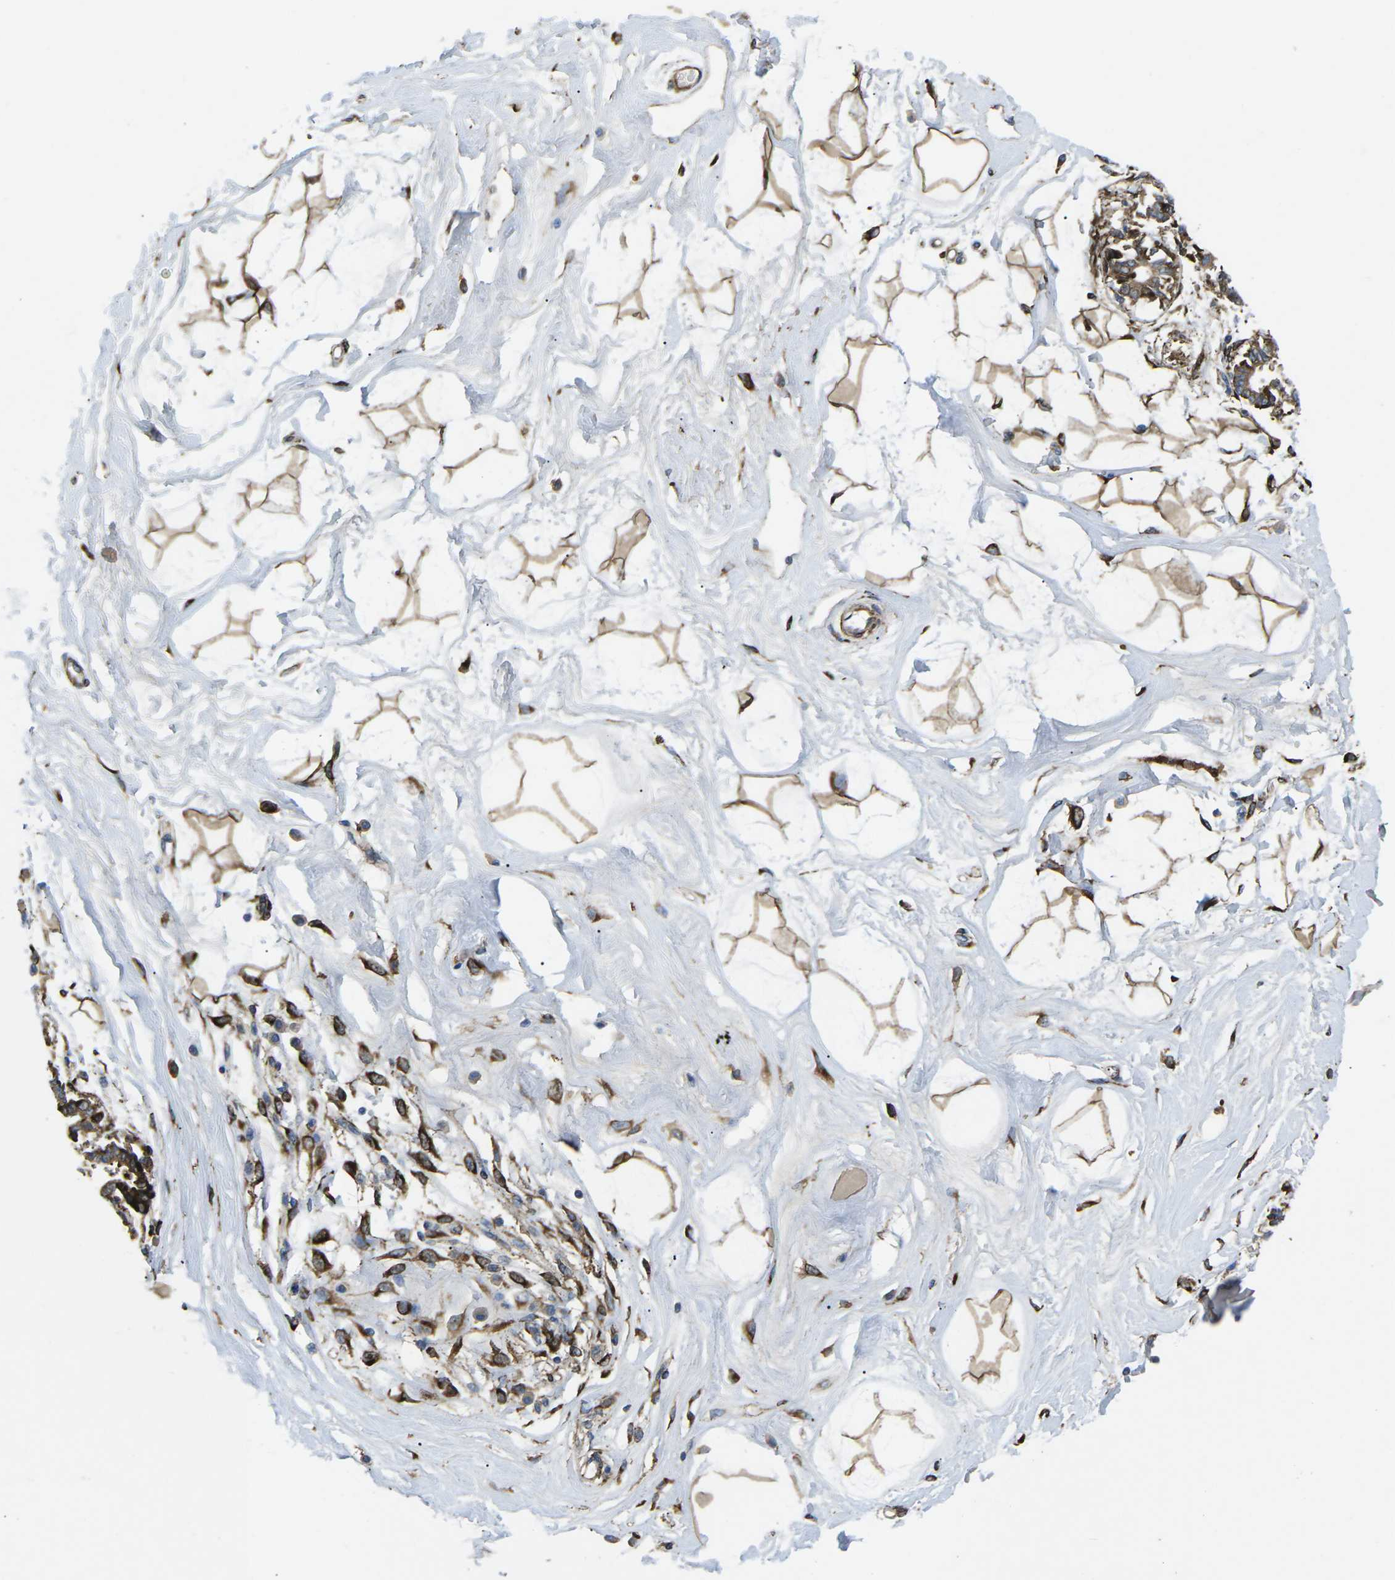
{"staining": {"intensity": "moderate", "quantity": ">75%", "location": "cytoplasmic/membranous"}, "tissue": "breast", "cell_type": "Adipocytes", "image_type": "normal", "snomed": [{"axis": "morphology", "description": "Normal tissue, NOS"}, {"axis": "topography", "description": "Breast"}], "caption": "High-power microscopy captured an immunohistochemistry histopathology image of normal breast, revealing moderate cytoplasmic/membranous staining in about >75% of adipocytes.", "gene": "PDZD8", "patient": {"sex": "female", "age": 45}}